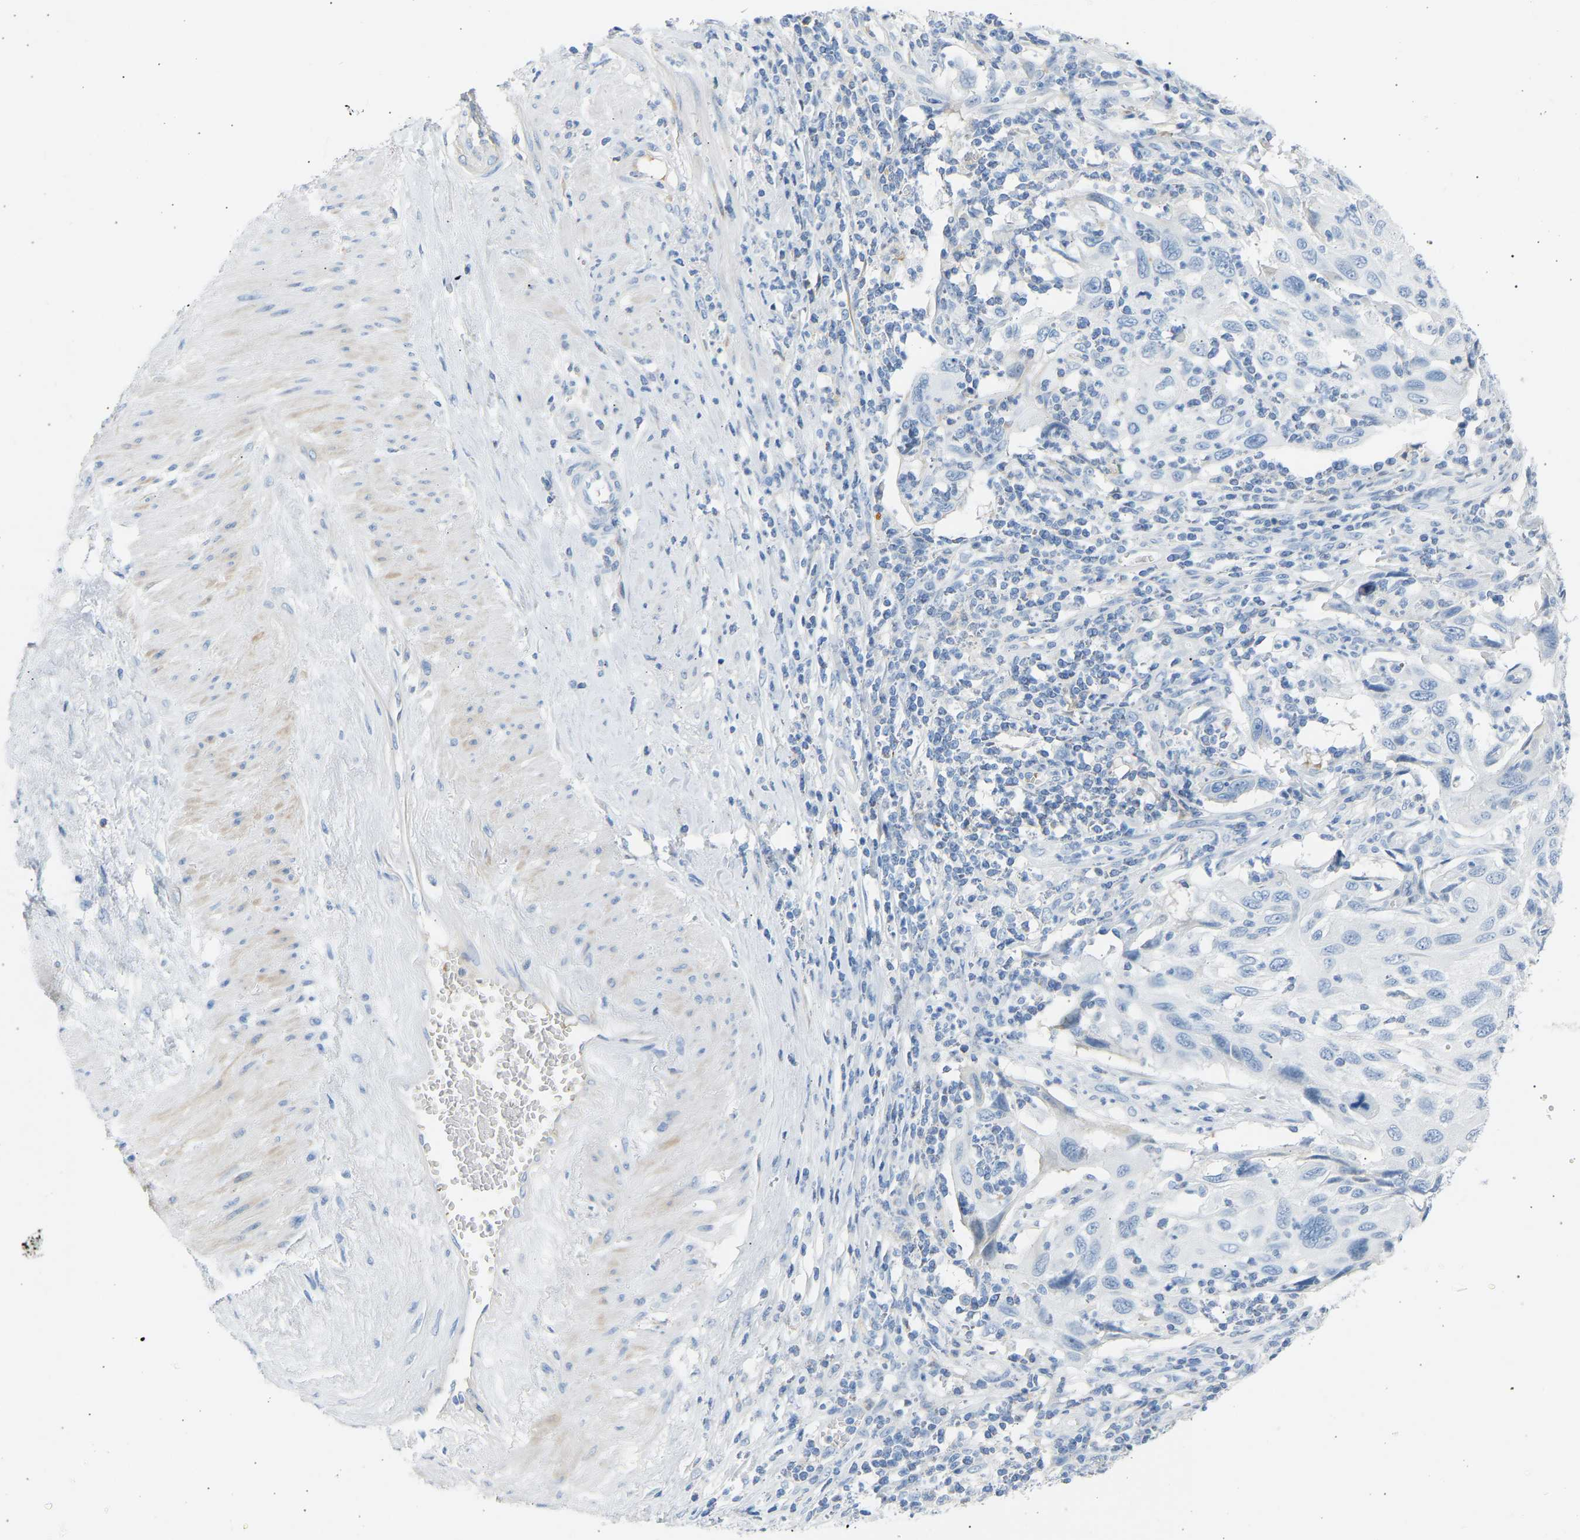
{"staining": {"intensity": "negative", "quantity": "none", "location": "none"}, "tissue": "cervical cancer", "cell_type": "Tumor cells", "image_type": "cancer", "snomed": [{"axis": "morphology", "description": "Squamous cell carcinoma, NOS"}, {"axis": "topography", "description": "Cervix"}], "caption": "Tumor cells are negative for brown protein staining in squamous cell carcinoma (cervical).", "gene": "GNAS", "patient": {"sex": "female", "age": 70}}